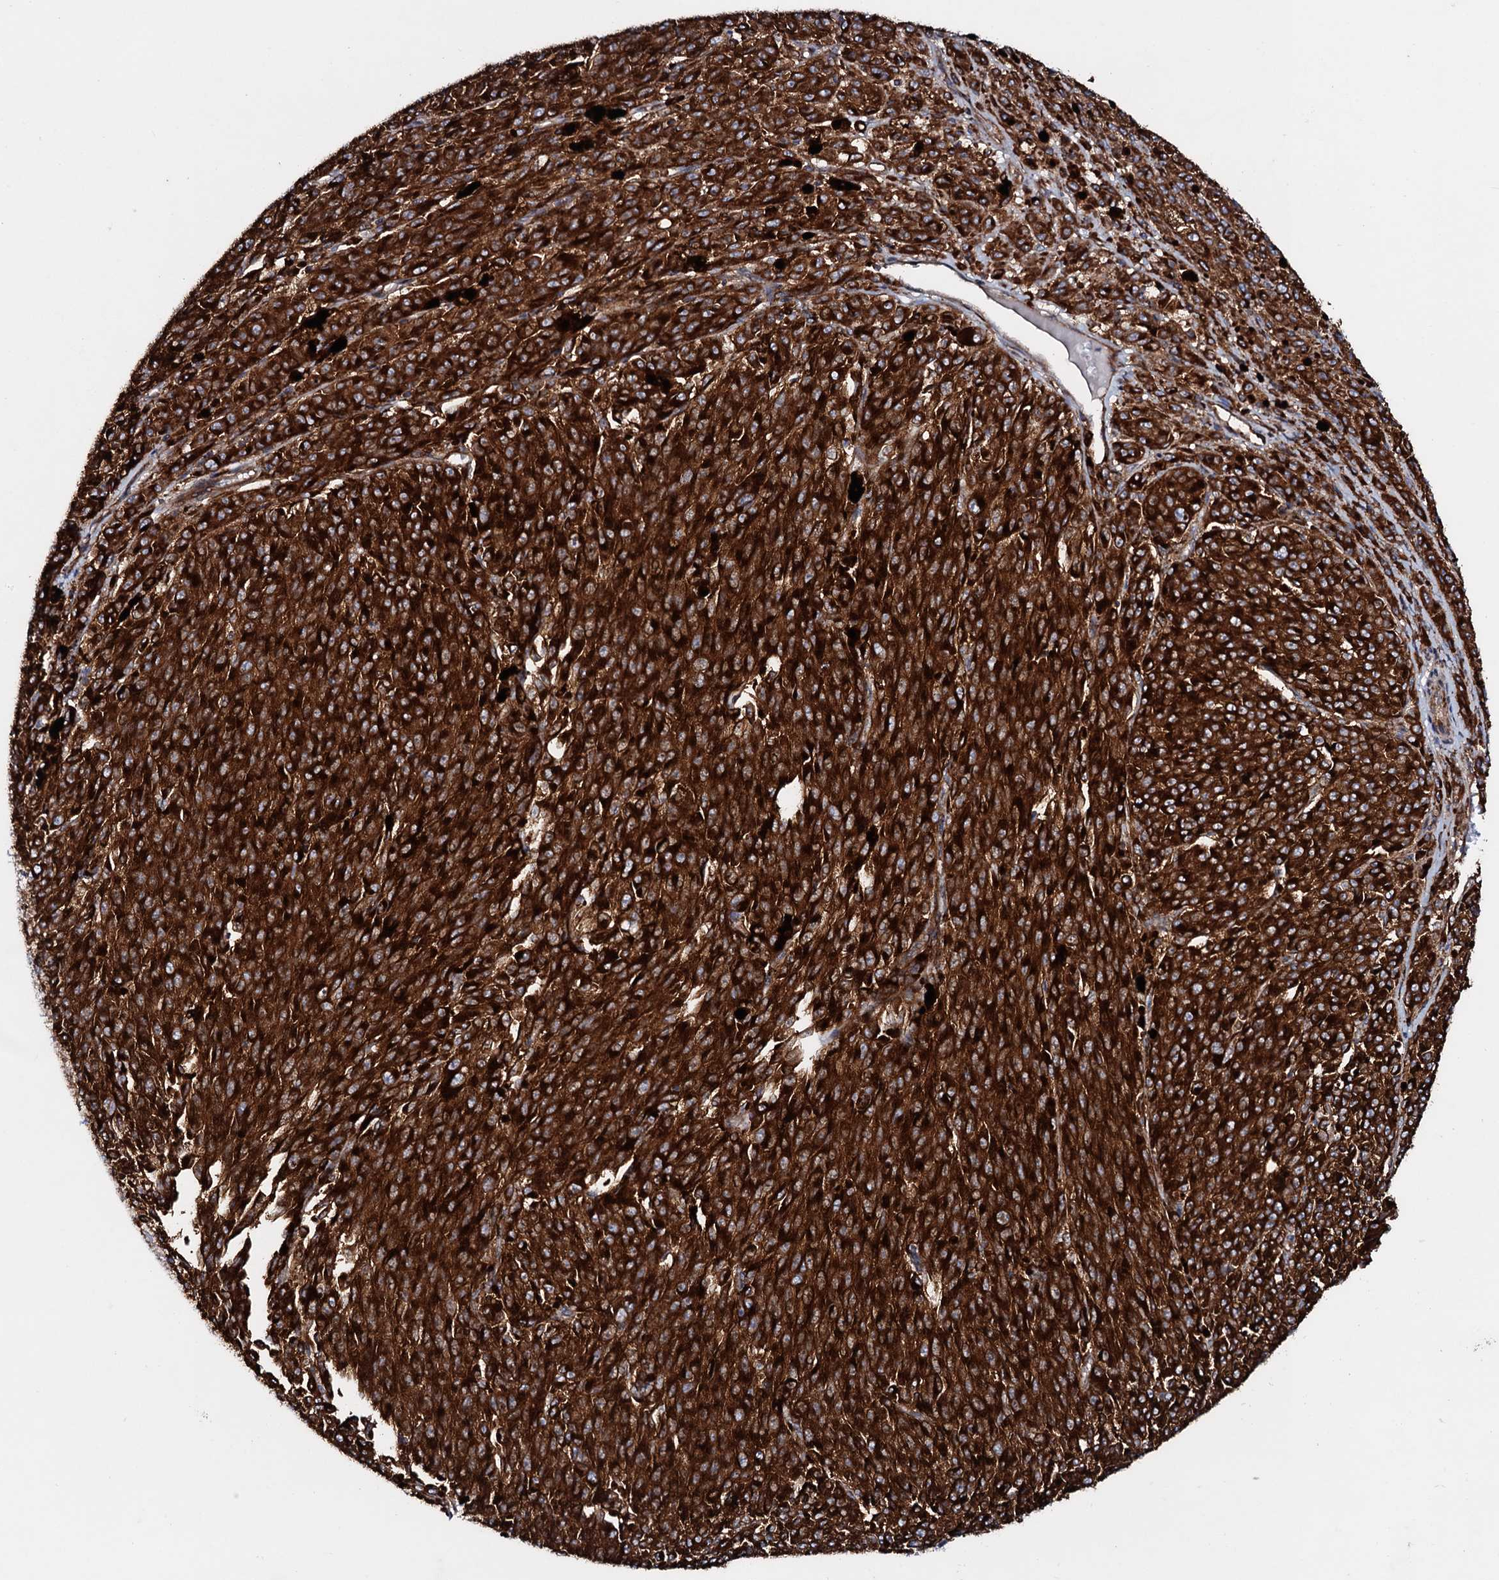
{"staining": {"intensity": "strong", "quantity": ">75%", "location": "cytoplasmic/membranous"}, "tissue": "melanoma", "cell_type": "Tumor cells", "image_type": "cancer", "snomed": [{"axis": "morphology", "description": "Malignant melanoma, NOS"}, {"axis": "topography", "description": "Skin"}], "caption": "A micrograph of human malignant melanoma stained for a protein shows strong cytoplasmic/membranous brown staining in tumor cells.", "gene": "P2RX4", "patient": {"sex": "female", "age": 52}}